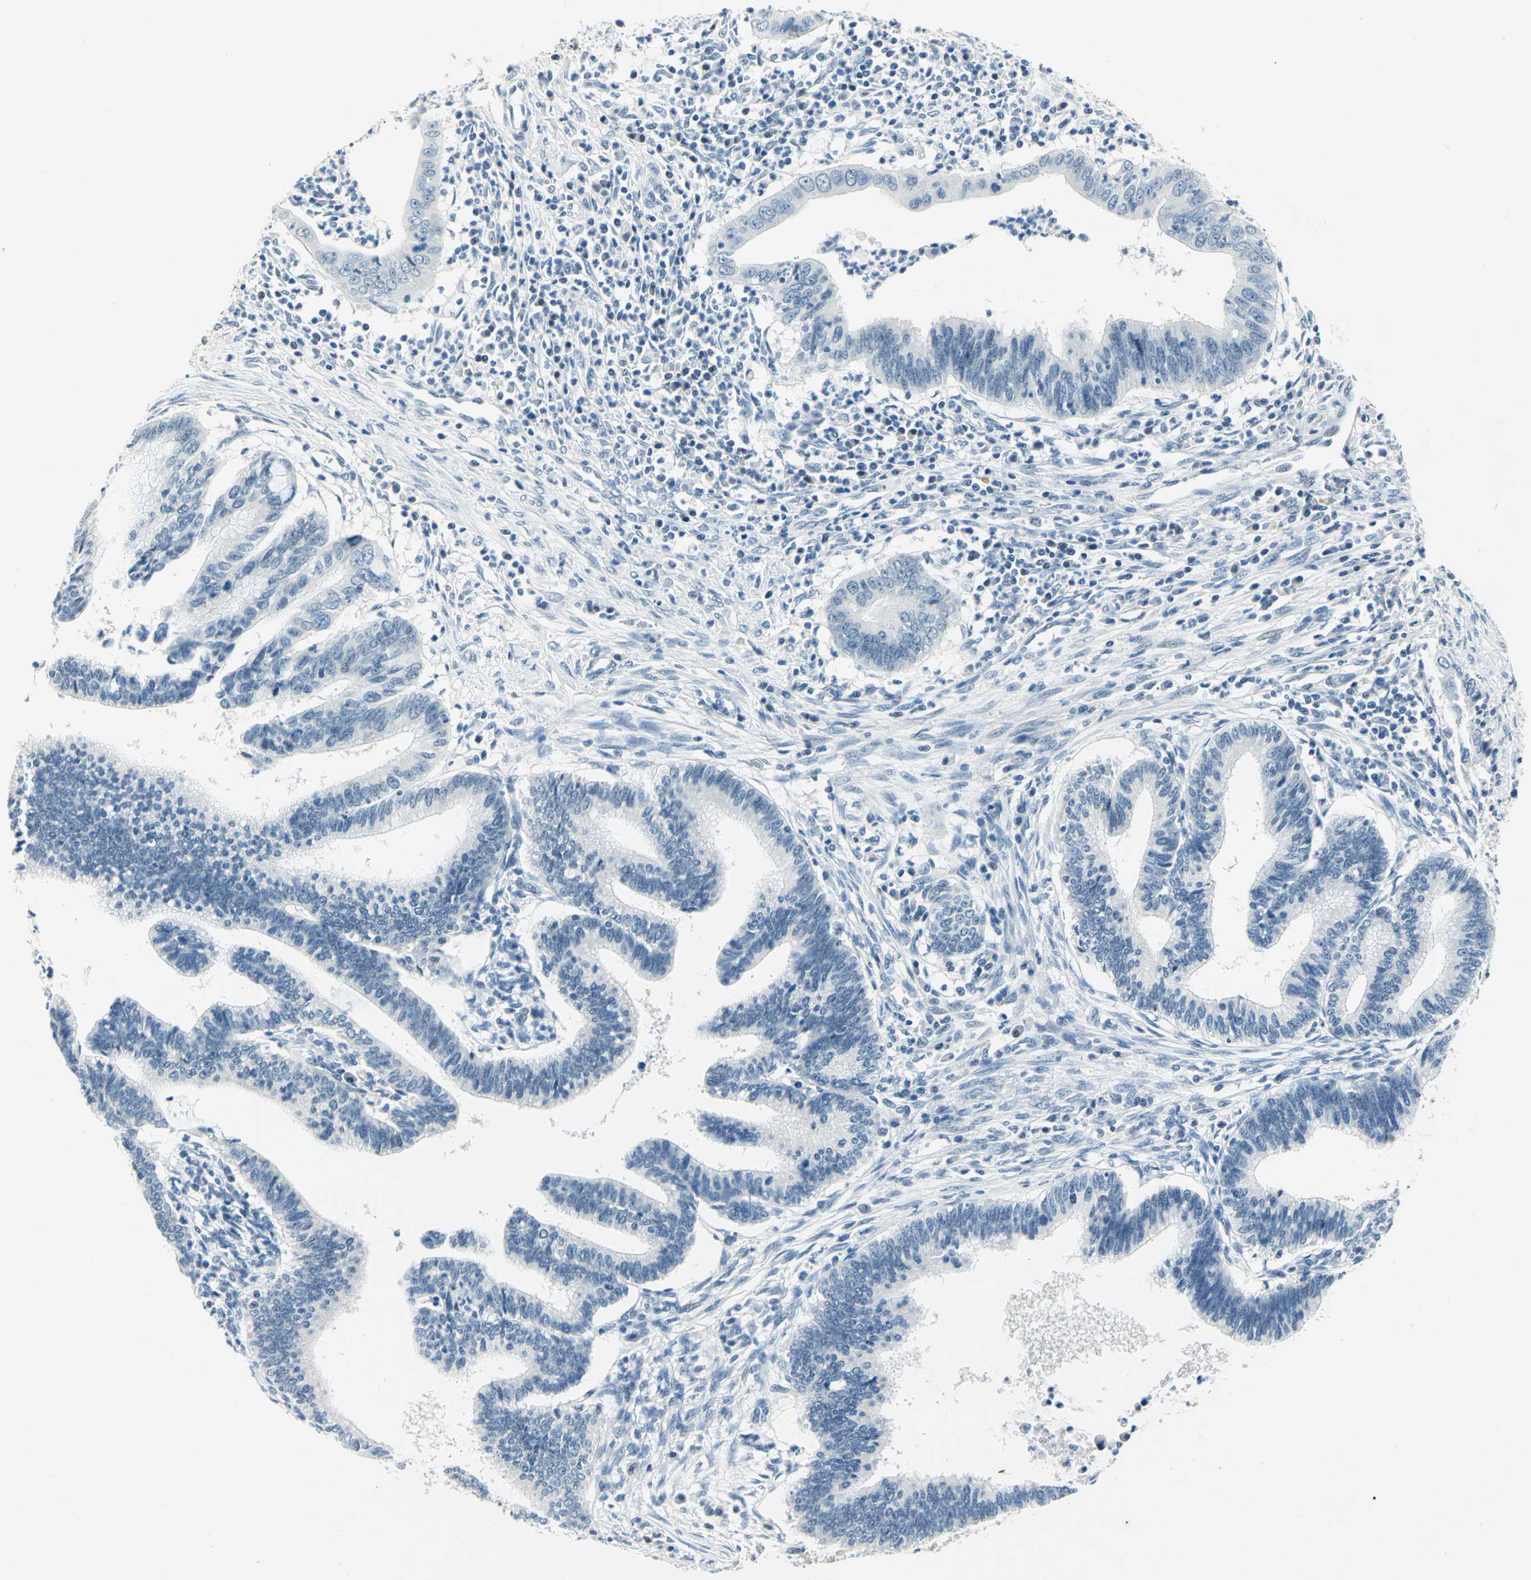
{"staining": {"intensity": "negative", "quantity": "none", "location": "none"}, "tissue": "cervical cancer", "cell_type": "Tumor cells", "image_type": "cancer", "snomed": [{"axis": "morphology", "description": "Adenocarcinoma, NOS"}, {"axis": "topography", "description": "Cervix"}], "caption": "Tumor cells are negative for protein expression in human cervical adenocarcinoma.", "gene": "RAD17", "patient": {"sex": "female", "age": 36}}